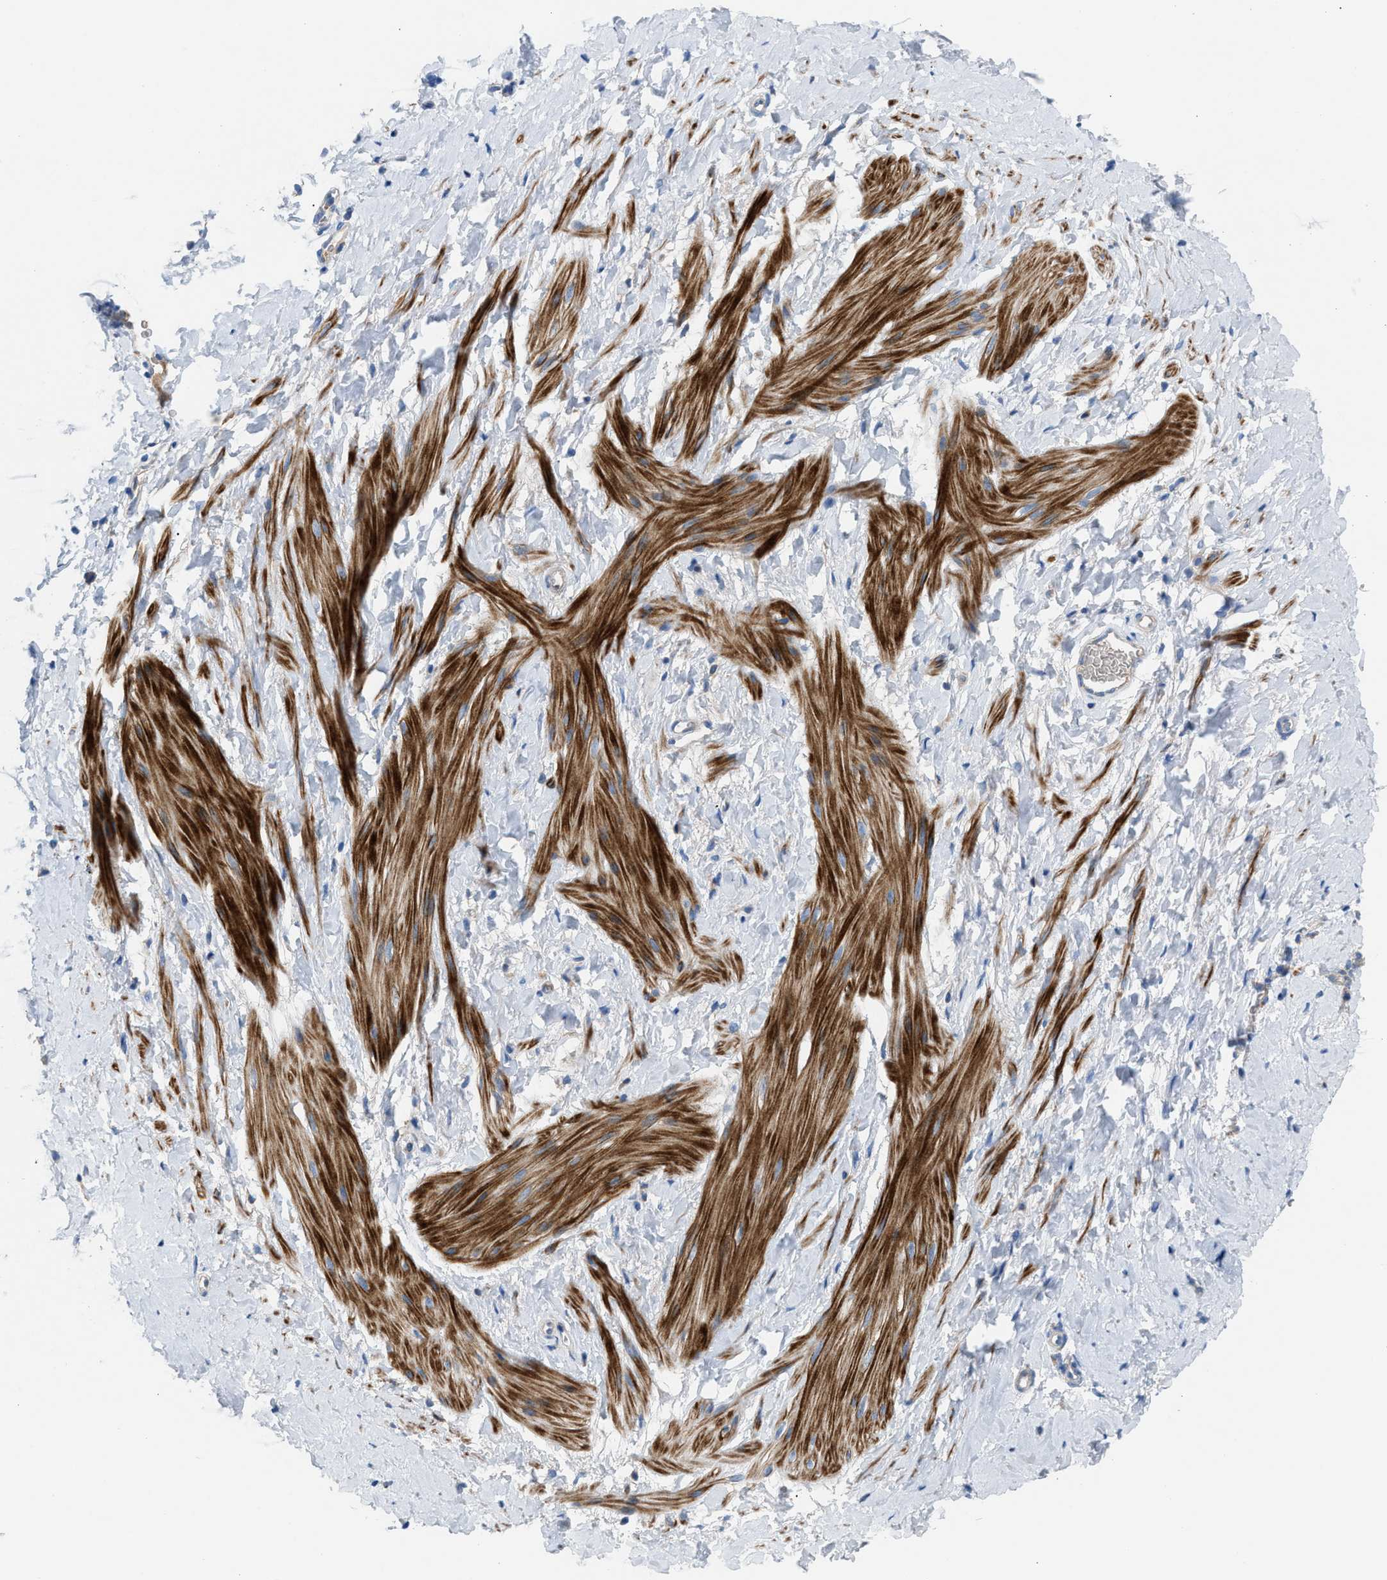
{"staining": {"intensity": "strong", "quantity": ">75%", "location": "cytoplasmic/membranous"}, "tissue": "smooth muscle", "cell_type": "Smooth muscle cells", "image_type": "normal", "snomed": [{"axis": "morphology", "description": "Normal tissue, NOS"}, {"axis": "topography", "description": "Smooth muscle"}], "caption": "Normal smooth muscle exhibits strong cytoplasmic/membranous staining in about >75% of smooth muscle cells.", "gene": "AOAH", "patient": {"sex": "male", "age": 16}}